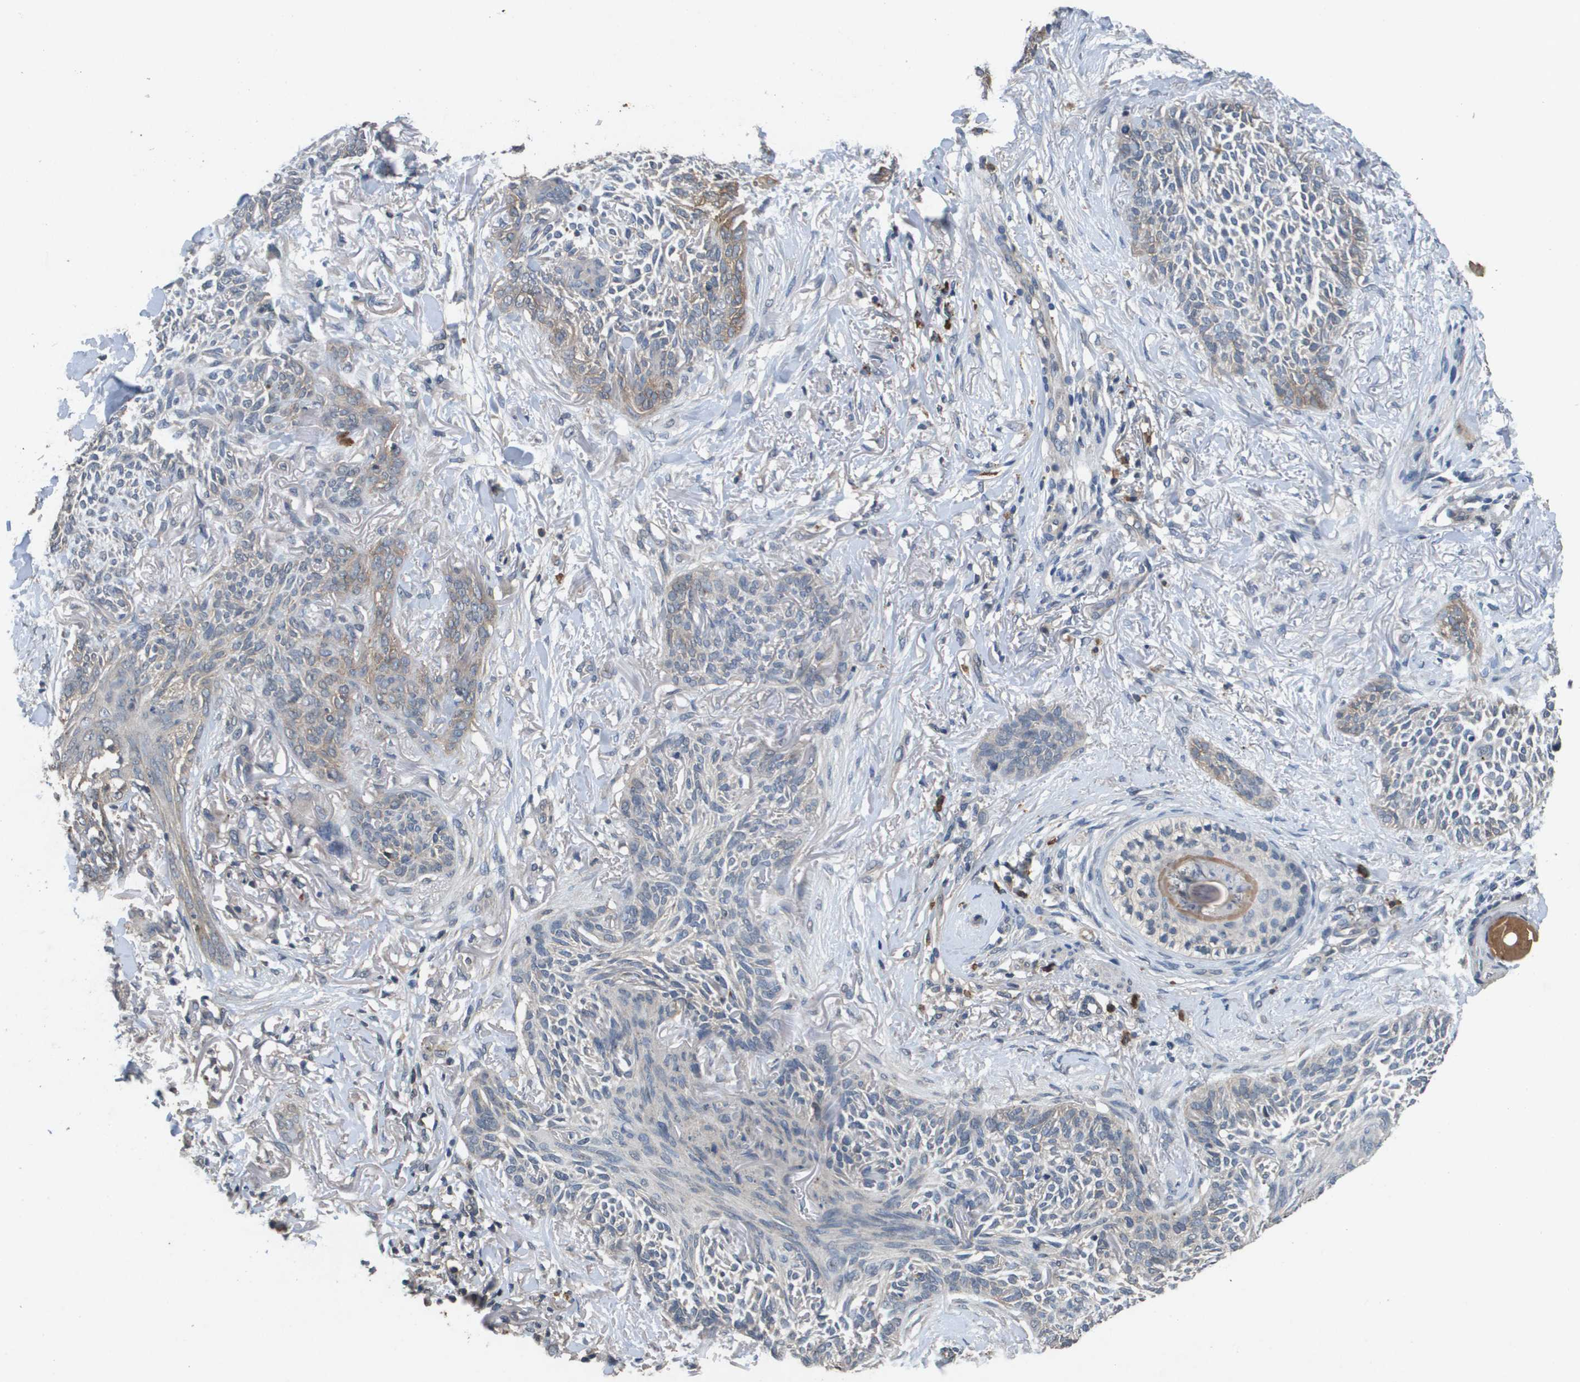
{"staining": {"intensity": "weak", "quantity": "<25%", "location": "cytoplasmic/membranous"}, "tissue": "skin cancer", "cell_type": "Tumor cells", "image_type": "cancer", "snomed": [{"axis": "morphology", "description": "Basal cell carcinoma"}, {"axis": "topography", "description": "Skin"}], "caption": "Immunohistochemical staining of skin cancer (basal cell carcinoma) shows no significant staining in tumor cells.", "gene": "PROC", "patient": {"sex": "female", "age": 84}}